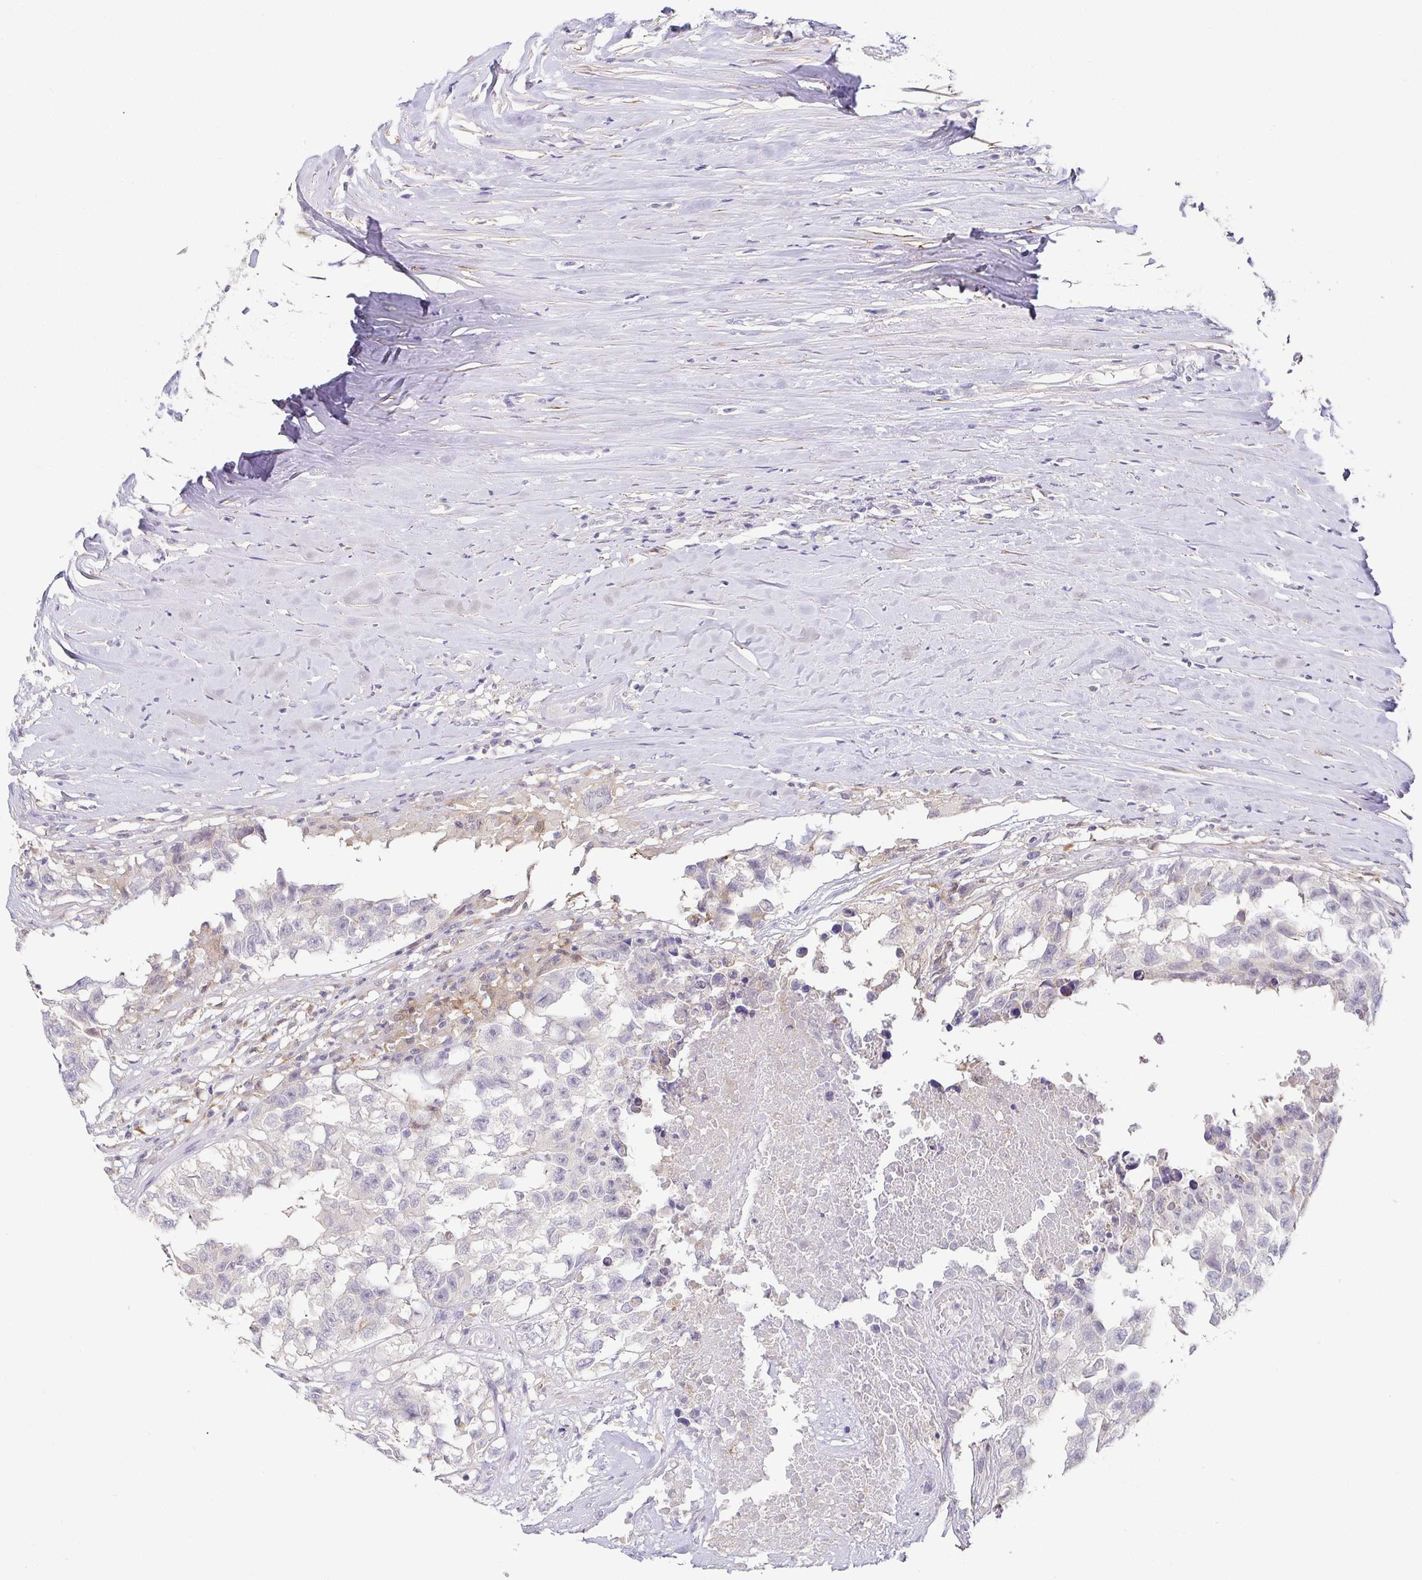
{"staining": {"intensity": "negative", "quantity": "none", "location": "none"}, "tissue": "testis cancer", "cell_type": "Tumor cells", "image_type": "cancer", "snomed": [{"axis": "morphology", "description": "Carcinoma, Embryonal, NOS"}, {"axis": "topography", "description": "Testis"}], "caption": "Immunohistochemical staining of testis cancer (embryonal carcinoma) exhibits no significant expression in tumor cells.", "gene": "RNASE7", "patient": {"sex": "male", "age": 83}}